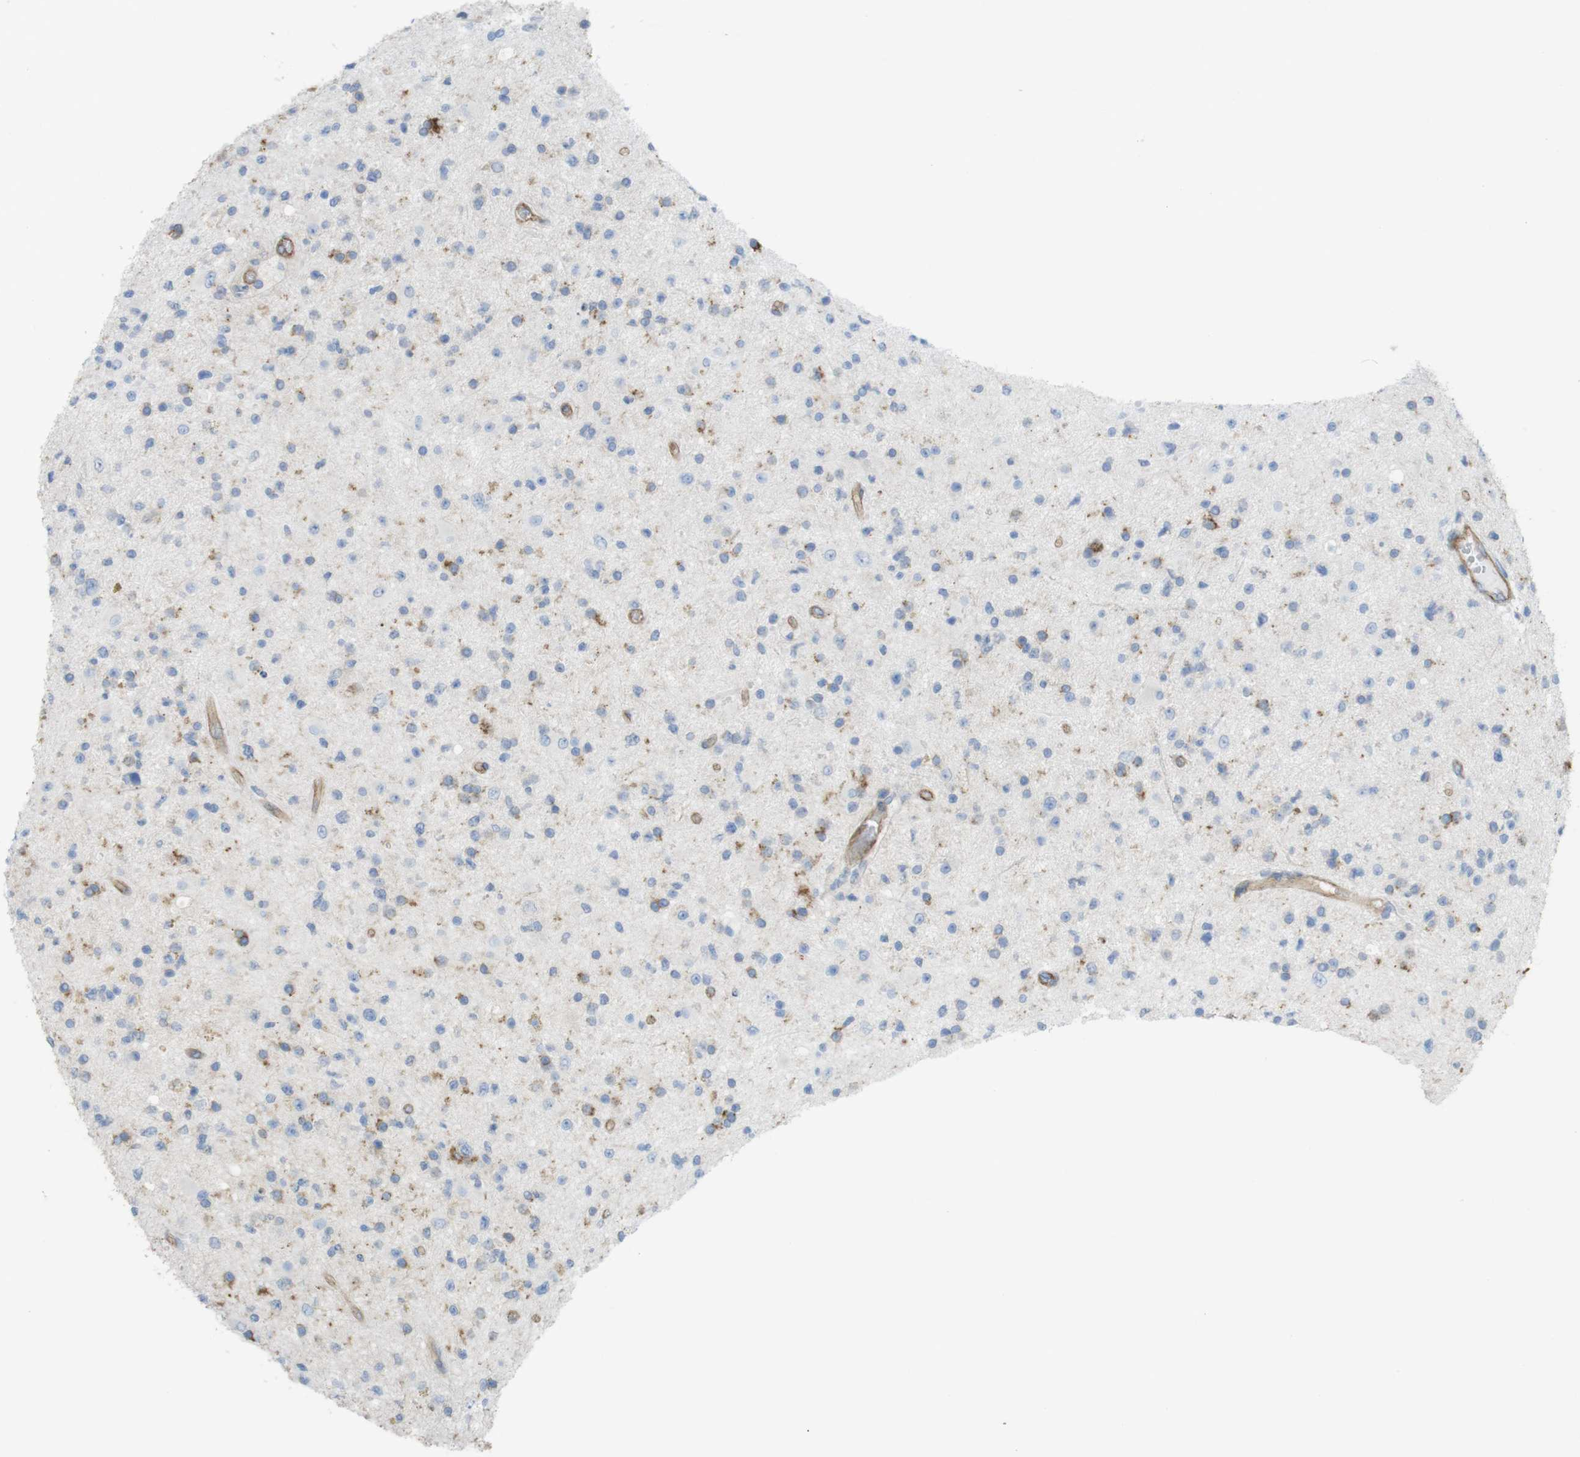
{"staining": {"intensity": "moderate", "quantity": "<25%", "location": "cytoplasmic/membranous"}, "tissue": "glioma", "cell_type": "Tumor cells", "image_type": "cancer", "snomed": [{"axis": "morphology", "description": "Glioma, malignant, High grade"}, {"axis": "topography", "description": "Brain"}], "caption": "A brown stain highlights moderate cytoplasmic/membranous expression of a protein in malignant glioma (high-grade) tumor cells. (DAB (3,3'-diaminobenzidine) = brown stain, brightfield microscopy at high magnification).", "gene": "PREX2", "patient": {"sex": "male", "age": 33}}